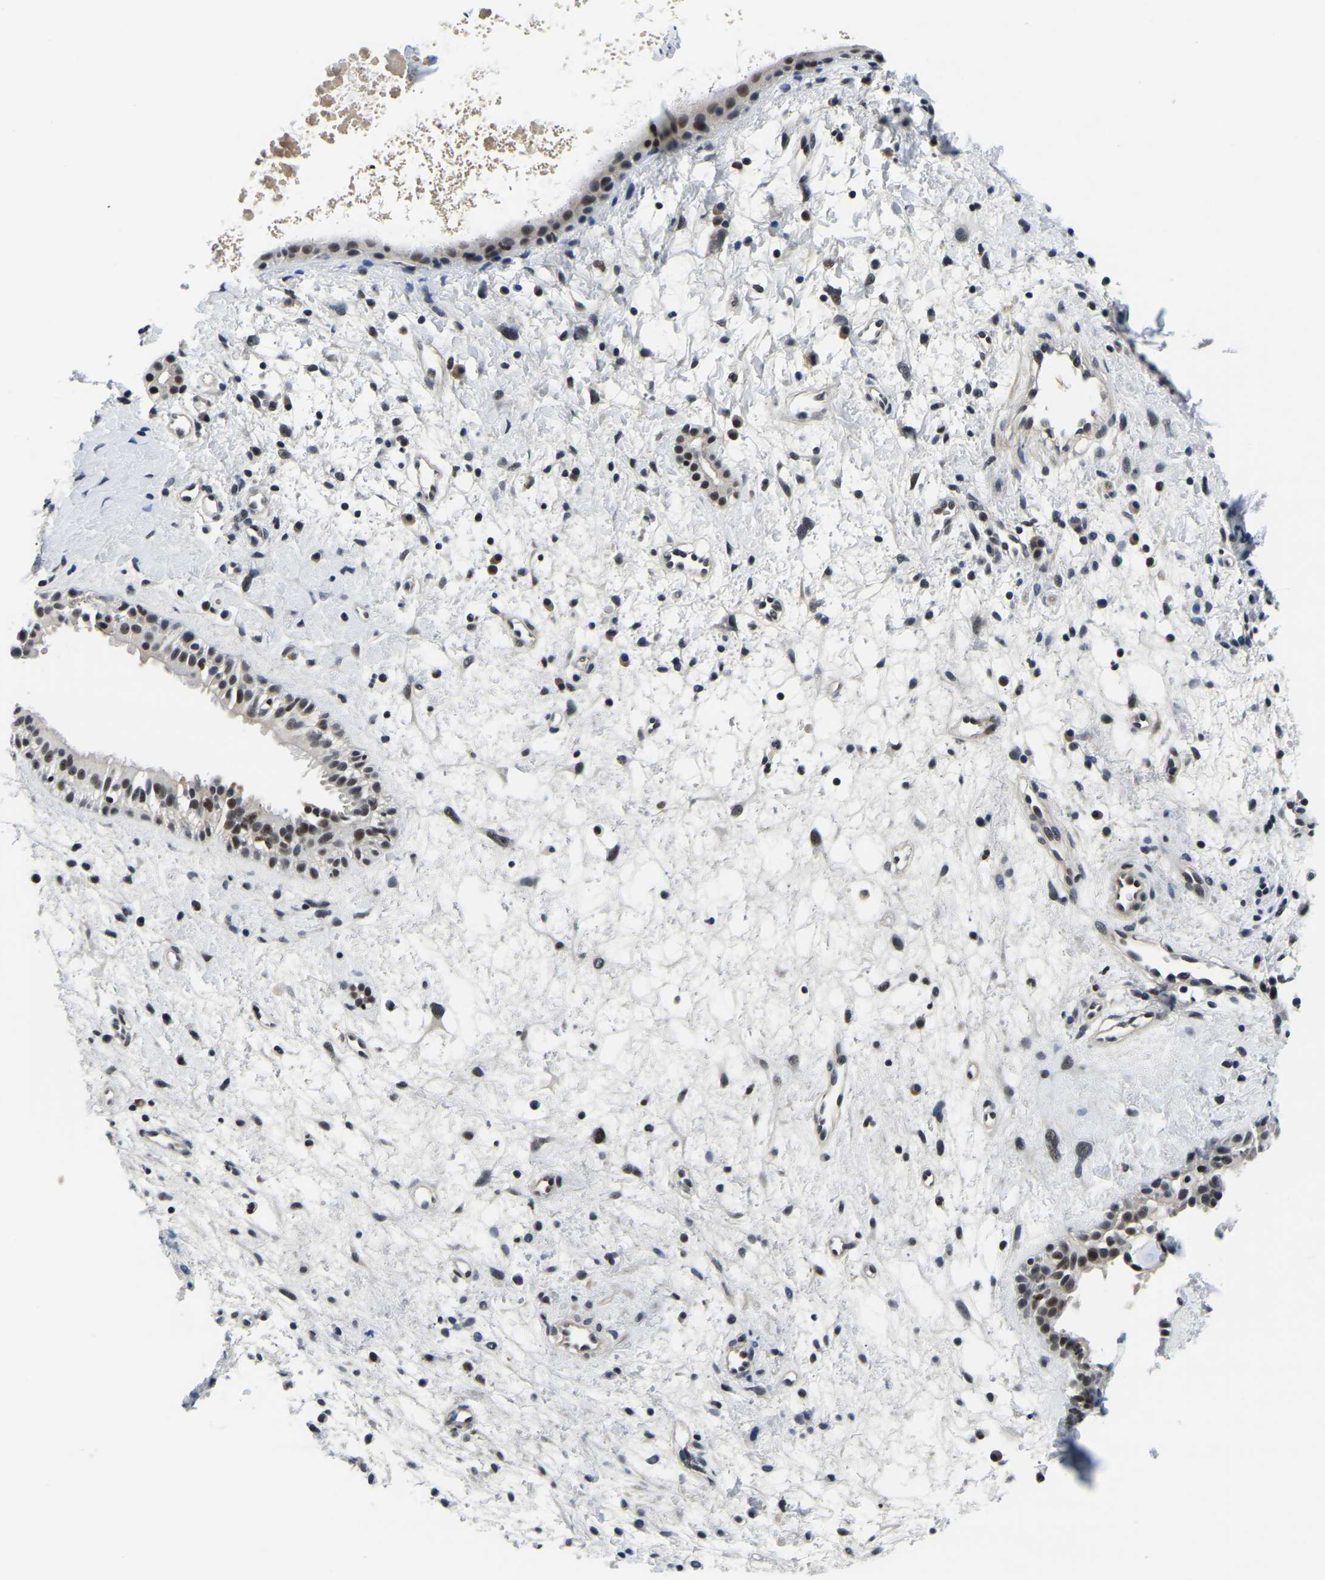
{"staining": {"intensity": "strong", "quantity": "25%-75%", "location": "nuclear"}, "tissue": "nasopharynx", "cell_type": "Respiratory epithelial cells", "image_type": "normal", "snomed": [{"axis": "morphology", "description": "Normal tissue, NOS"}, {"axis": "topography", "description": "Nasopharynx"}], "caption": "A brown stain shows strong nuclear staining of a protein in respiratory epithelial cells of normal human nasopharynx. Using DAB (brown) and hematoxylin (blue) stains, captured at high magnification using brightfield microscopy.", "gene": "POLDIP3", "patient": {"sex": "male", "age": 22}}